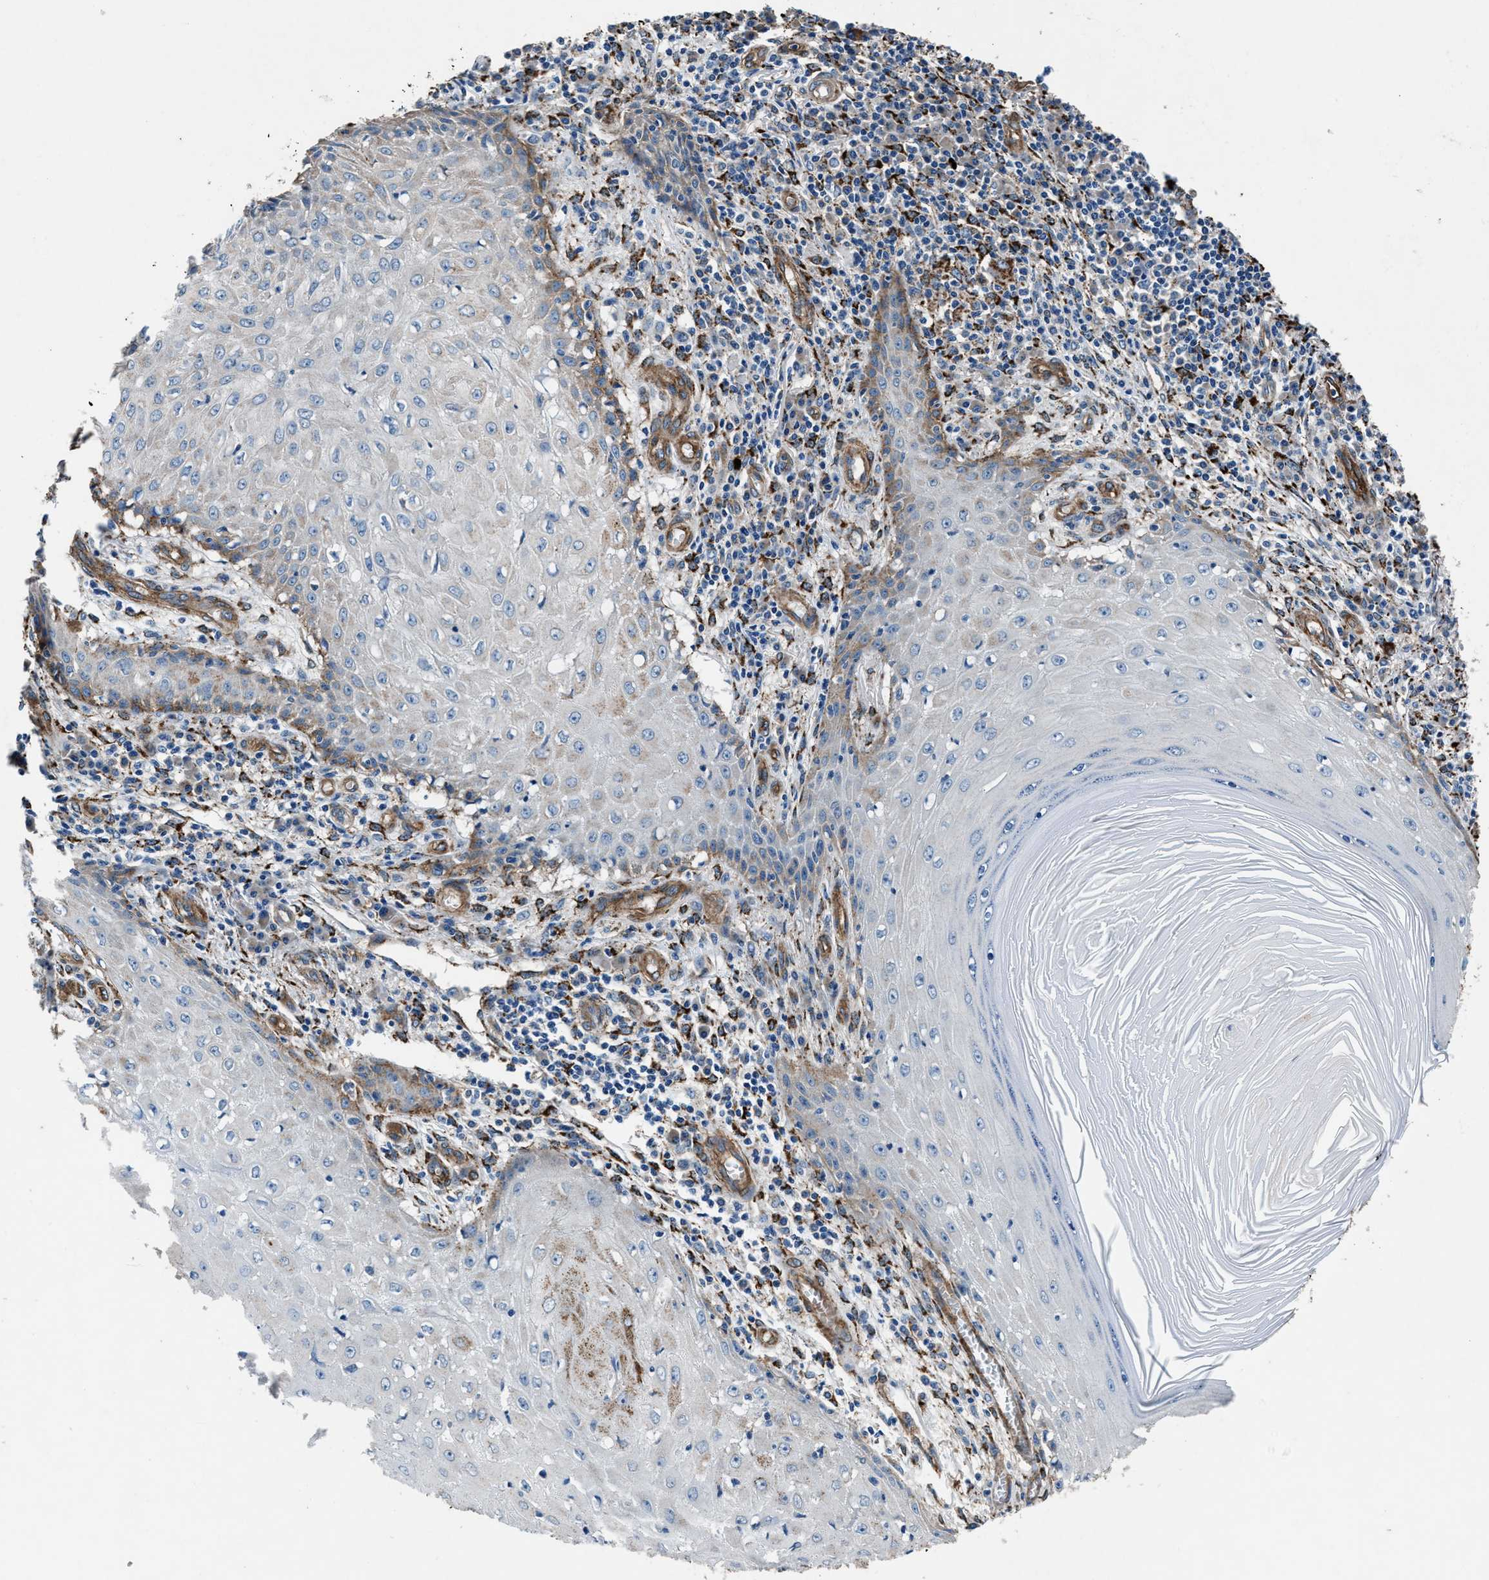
{"staining": {"intensity": "moderate", "quantity": "<25%", "location": "cytoplasmic/membranous"}, "tissue": "skin cancer", "cell_type": "Tumor cells", "image_type": "cancer", "snomed": [{"axis": "morphology", "description": "Squamous cell carcinoma, NOS"}, {"axis": "topography", "description": "Skin"}], "caption": "The image displays a brown stain indicating the presence of a protein in the cytoplasmic/membranous of tumor cells in skin squamous cell carcinoma. The staining was performed using DAB, with brown indicating positive protein expression. Nuclei are stained blue with hematoxylin.", "gene": "PRTFDC1", "patient": {"sex": "female", "age": 73}}